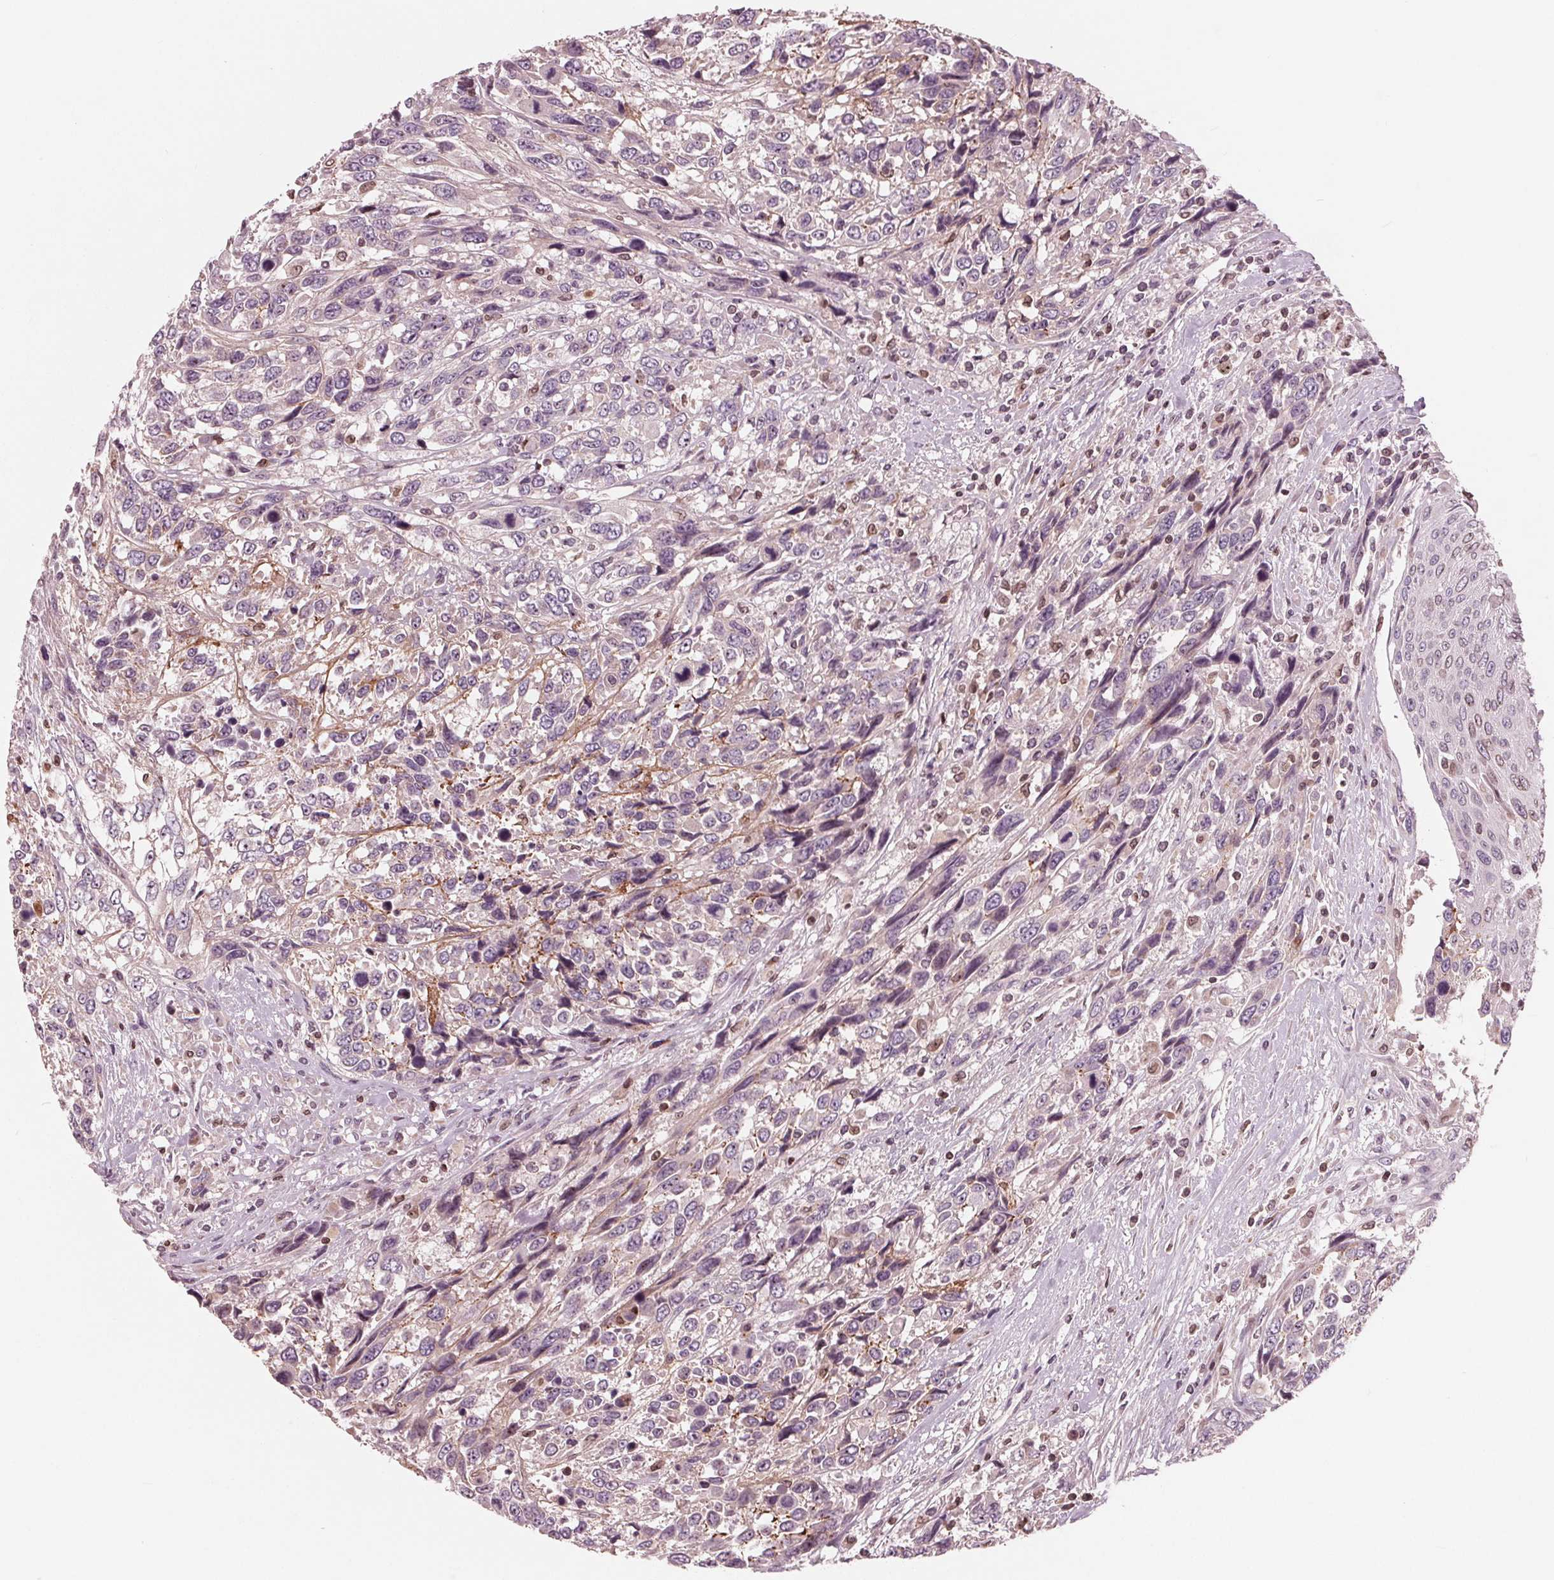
{"staining": {"intensity": "negative", "quantity": "none", "location": "none"}, "tissue": "urothelial cancer", "cell_type": "Tumor cells", "image_type": "cancer", "snomed": [{"axis": "morphology", "description": "Urothelial carcinoma, High grade"}, {"axis": "topography", "description": "Urinary bladder"}], "caption": "Tumor cells show no significant positivity in high-grade urothelial carcinoma. The staining was performed using DAB (3,3'-diaminobenzidine) to visualize the protein expression in brown, while the nuclei were stained in blue with hematoxylin (Magnification: 20x).", "gene": "NUP210", "patient": {"sex": "female", "age": 70}}